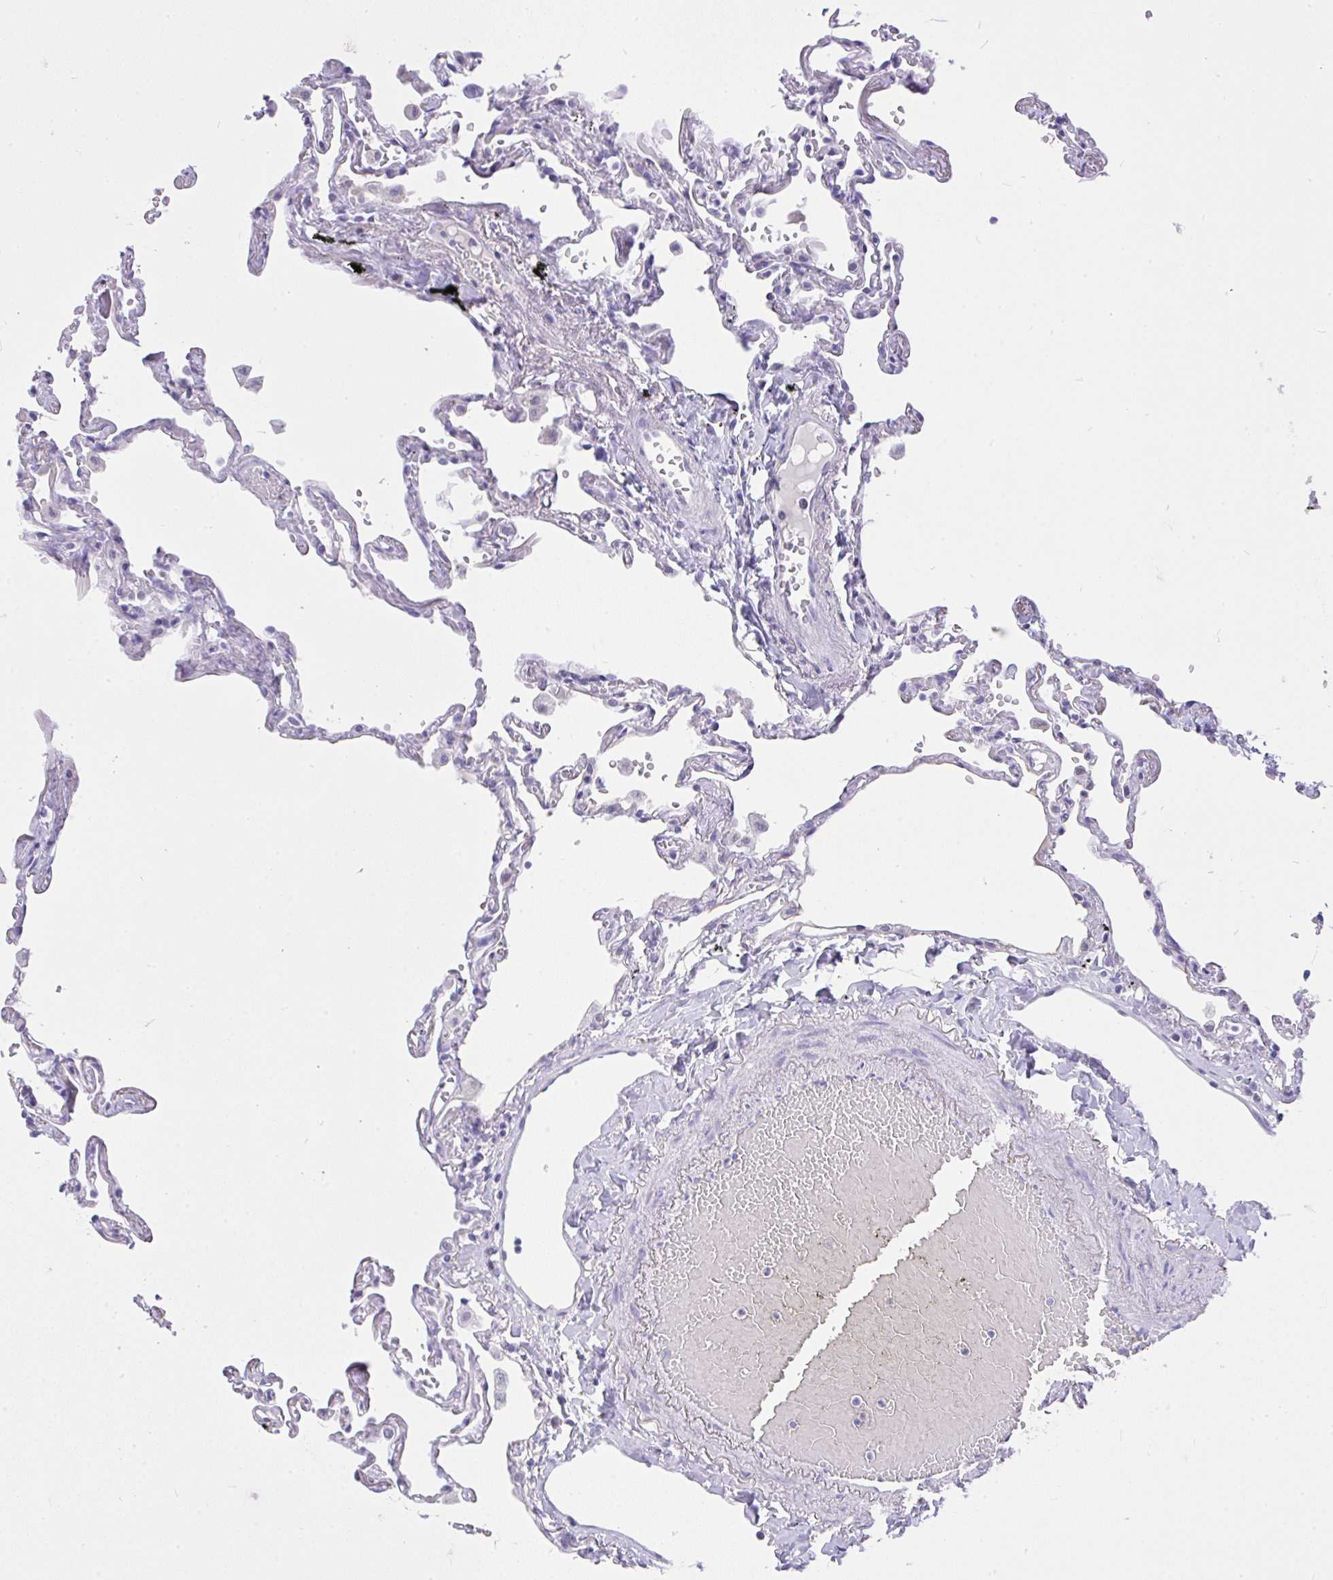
{"staining": {"intensity": "negative", "quantity": "none", "location": "none"}, "tissue": "lung", "cell_type": "Alveolar cells", "image_type": "normal", "snomed": [{"axis": "morphology", "description": "Normal tissue, NOS"}, {"axis": "topography", "description": "Lung"}], "caption": "DAB immunohistochemical staining of unremarkable human lung exhibits no significant staining in alveolar cells. (Stains: DAB immunohistochemistry with hematoxylin counter stain, Microscopy: brightfield microscopy at high magnification).", "gene": "MS4A12", "patient": {"sex": "female", "age": 67}}